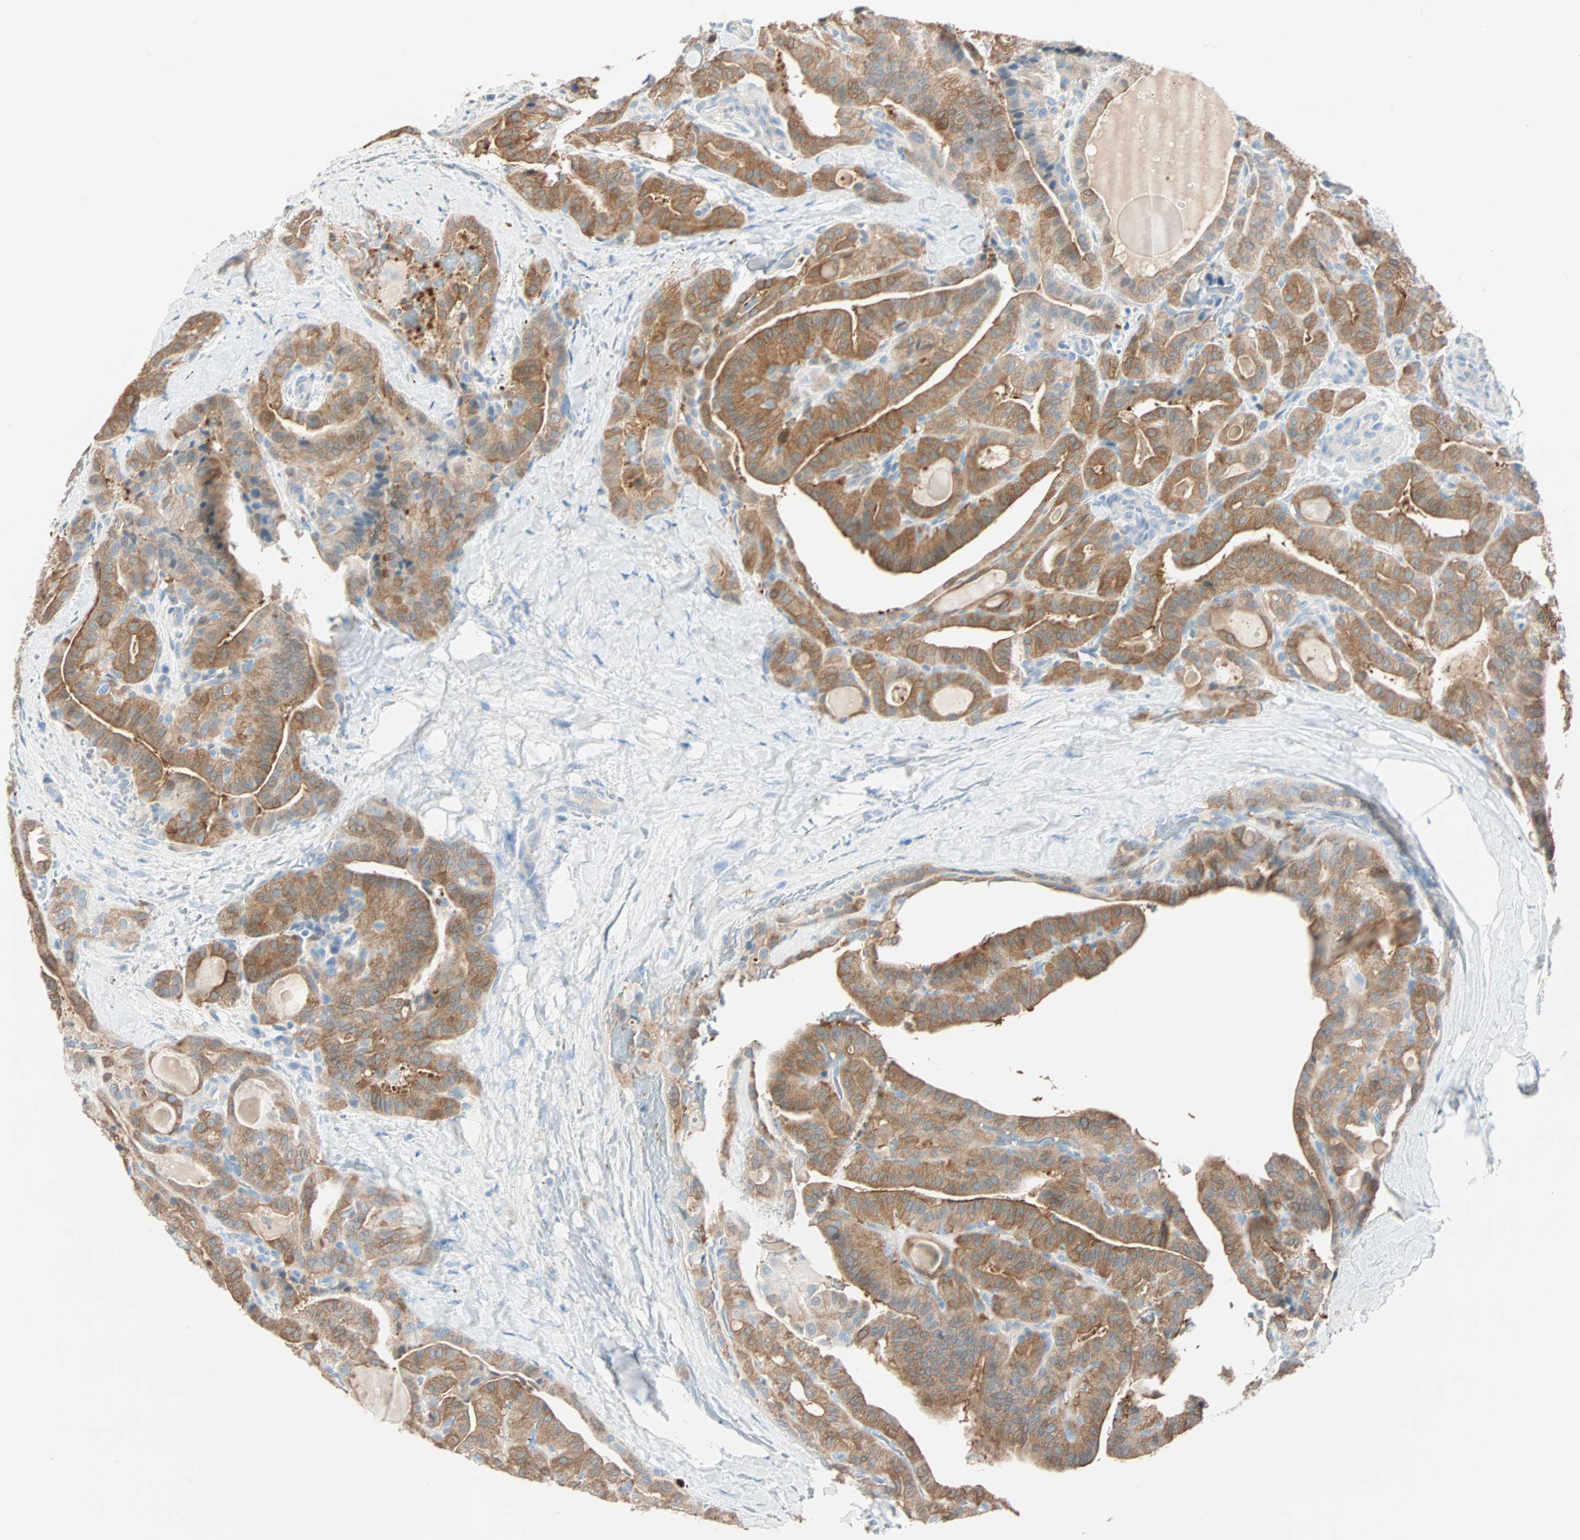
{"staining": {"intensity": "moderate", "quantity": ">75%", "location": "cytoplasmic/membranous"}, "tissue": "thyroid cancer", "cell_type": "Tumor cells", "image_type": "cancer", "snomed": [{"axis": "morphology", "description": "Papillary adenocarcinoma, NOS"}, {"axis": "topography", "description": "Thyroid gland"}], "caption": "Brown immunohistochemical staining in thyroid papillary adenocarcinoma shows moderate cytoplasmic/membranous positivity in approximately >75% of tumor cells.", "gene": "ATF6", "patient": {"sex": "male", "age": 77}}